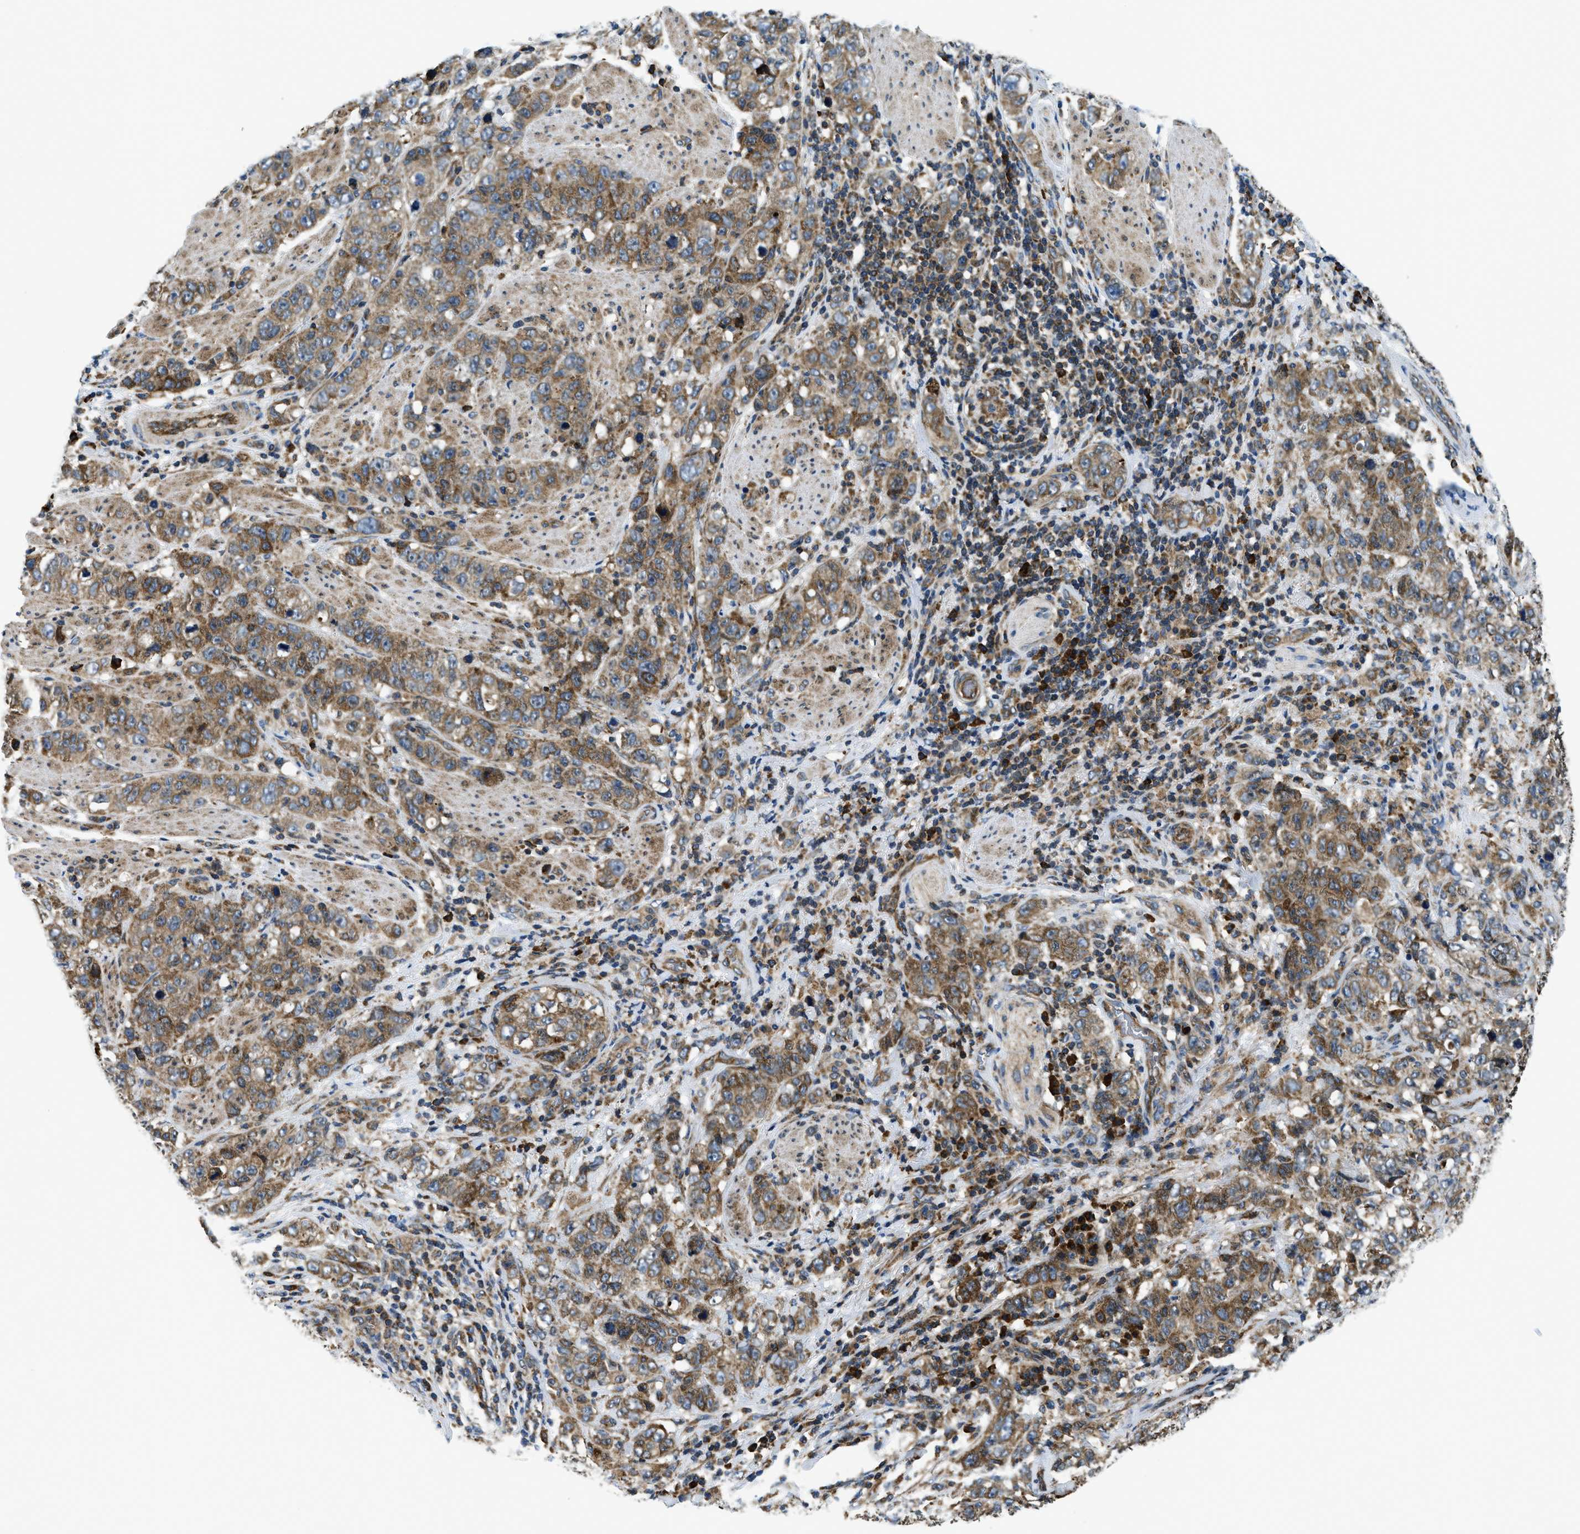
{"staining": {"intensity": "moderate", "quantity": ">75%", "location": "cytoplasmic/membranous"}, "tissue": "stomach cancer", "cell_type": "Tumor cells", "image_type": "cancer", "snomed": [{"axis": "morphology", "description": "Adenocarcinoma, NOS"}, {"axis": "topography", "description": "Stomach"}], "caption": "Adenocarcinoma (stomach) stained for a protein reveals moderate cytoplasmic/membranous positivity in tumor cells. (Brightfield microscopy of DAB IHC at high magnification).", "gene": "CSPG4", "patient": {"sex": "male", "age": 48}}